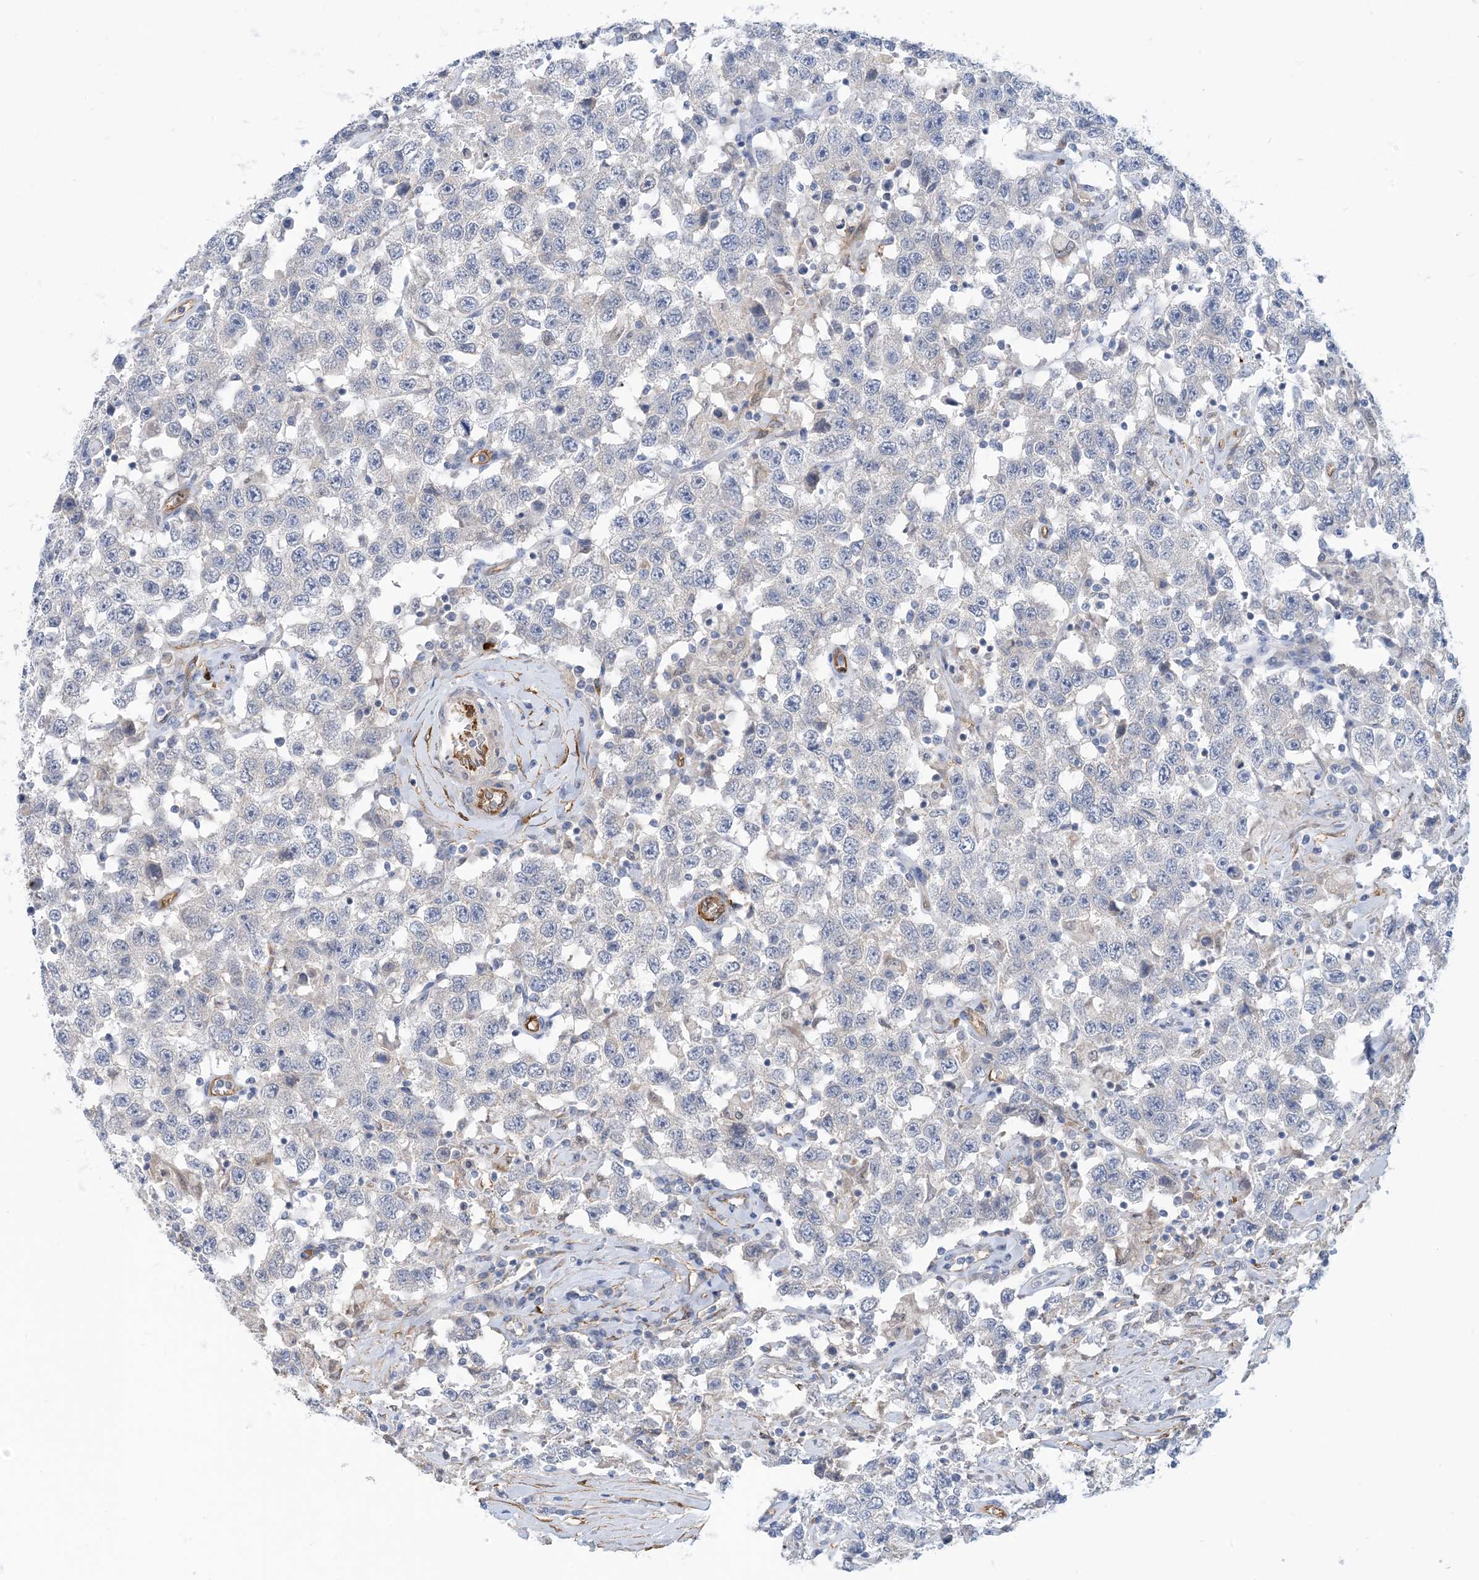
{"staining": {"intensity": "negative", "quantity": "none", "location": "none"}, "tissue": "testis cancer", "cell_type": "Tumor cells", "image_type": "cancer", "snomed": [{"axis": "morphology", "description": "Seminoma, NOS"}, {"axis": "topography", "description": "Testis"}], "caption": "Histopathology image shows no protein staining in tumor cells of seminoma (testis) tissue.", "gene": "EIF2A", "patient": {"sex": "male", "age": 41}}